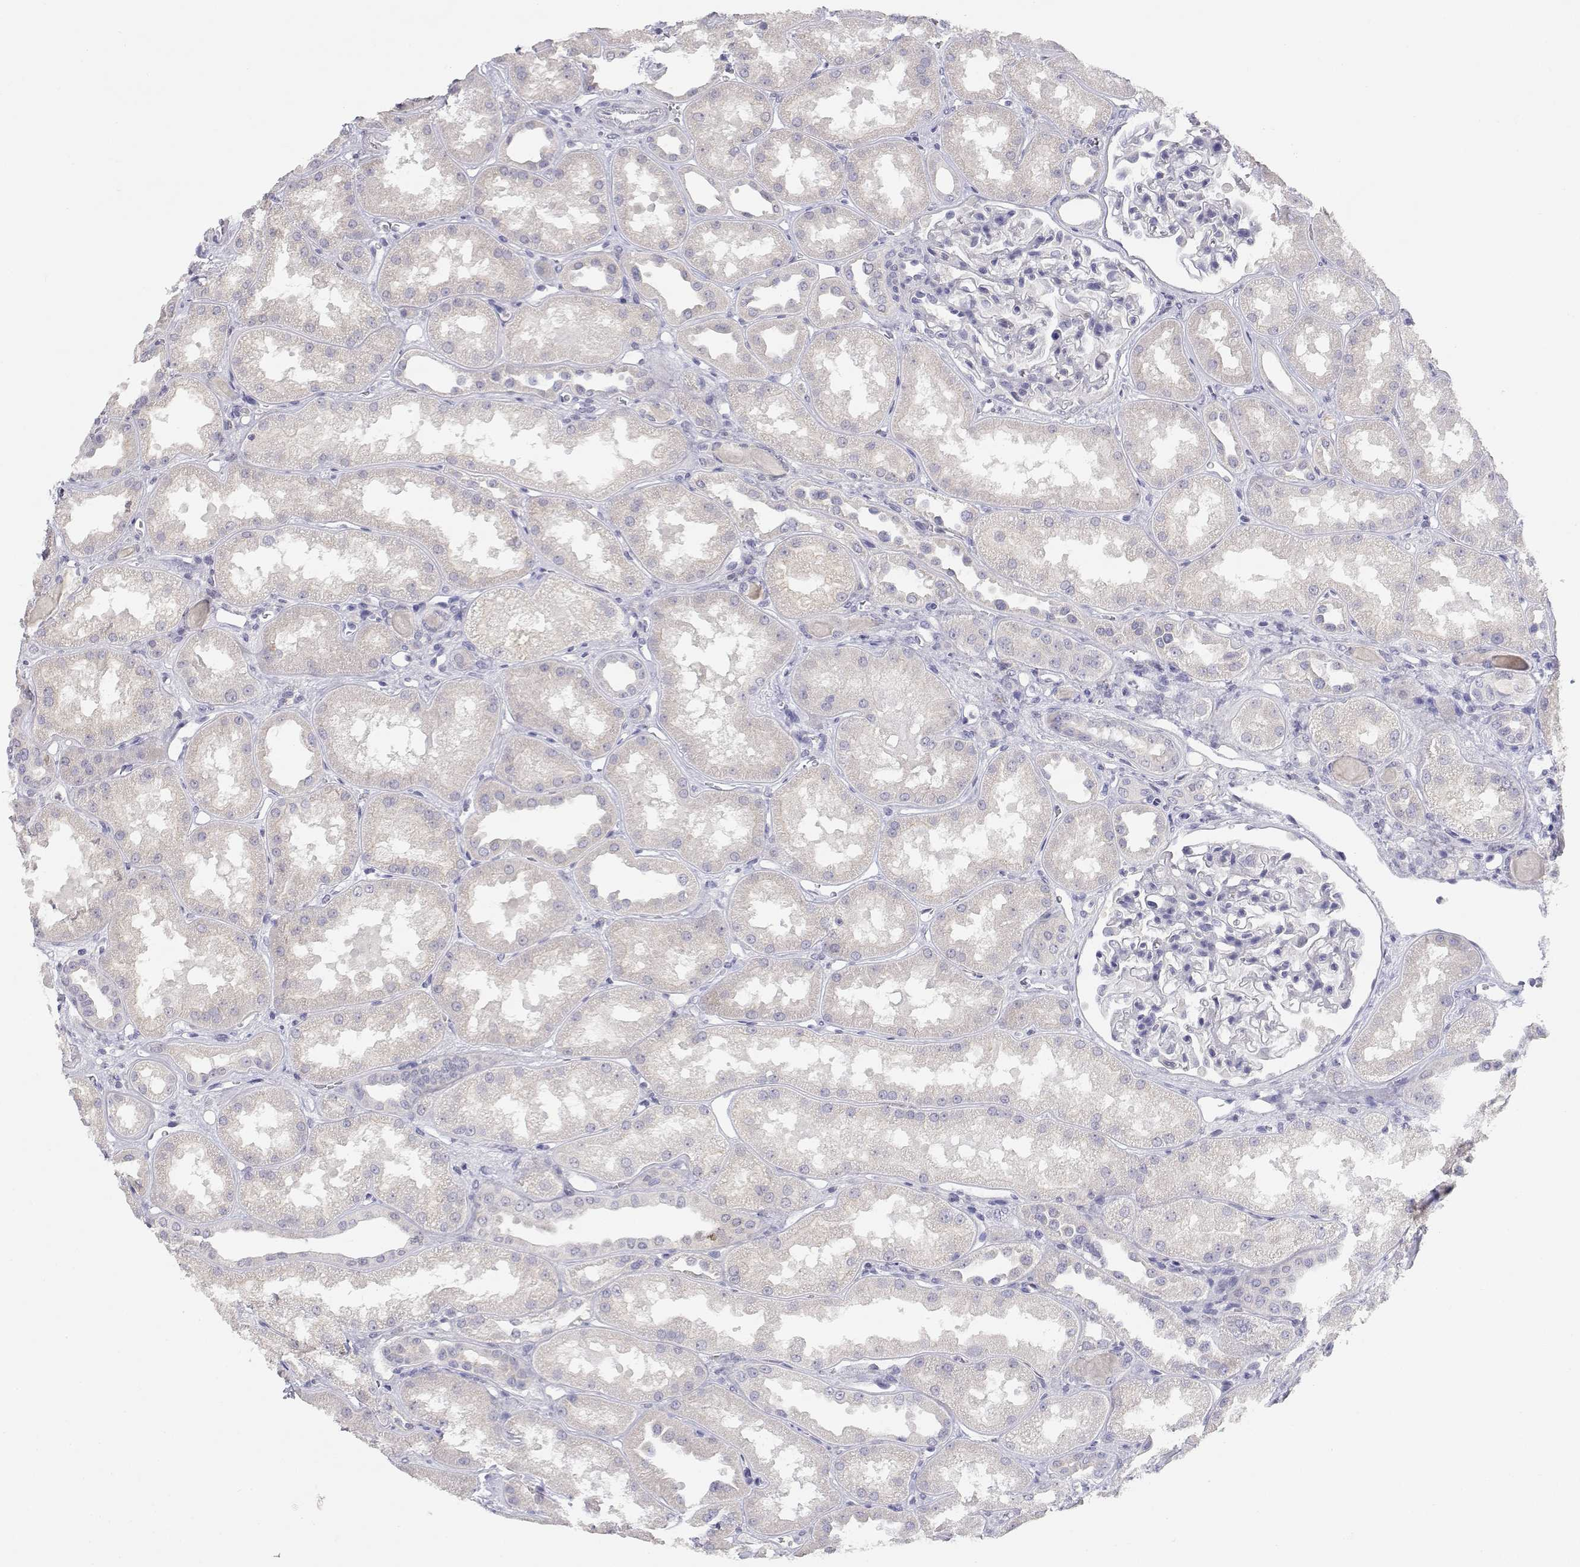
{"staining": {"intensity": "negative", "quantity": "none", "location": "none"}, "tissue": "kidney", "cell_type": "Cells in glomeruli", "image_type": "normal", "snomed": [{"axis": "morphology", "description": "Normal tissue, NOS"}, {"axis": "topography", "description": "Kidney"}], "caption": "This is a micrograph of immunohistochemistry staining of benign kidney, which shows no staining in cells in glomeruli.", "gene": "ADA", "patient": {"sex": "male", "age": 61}}